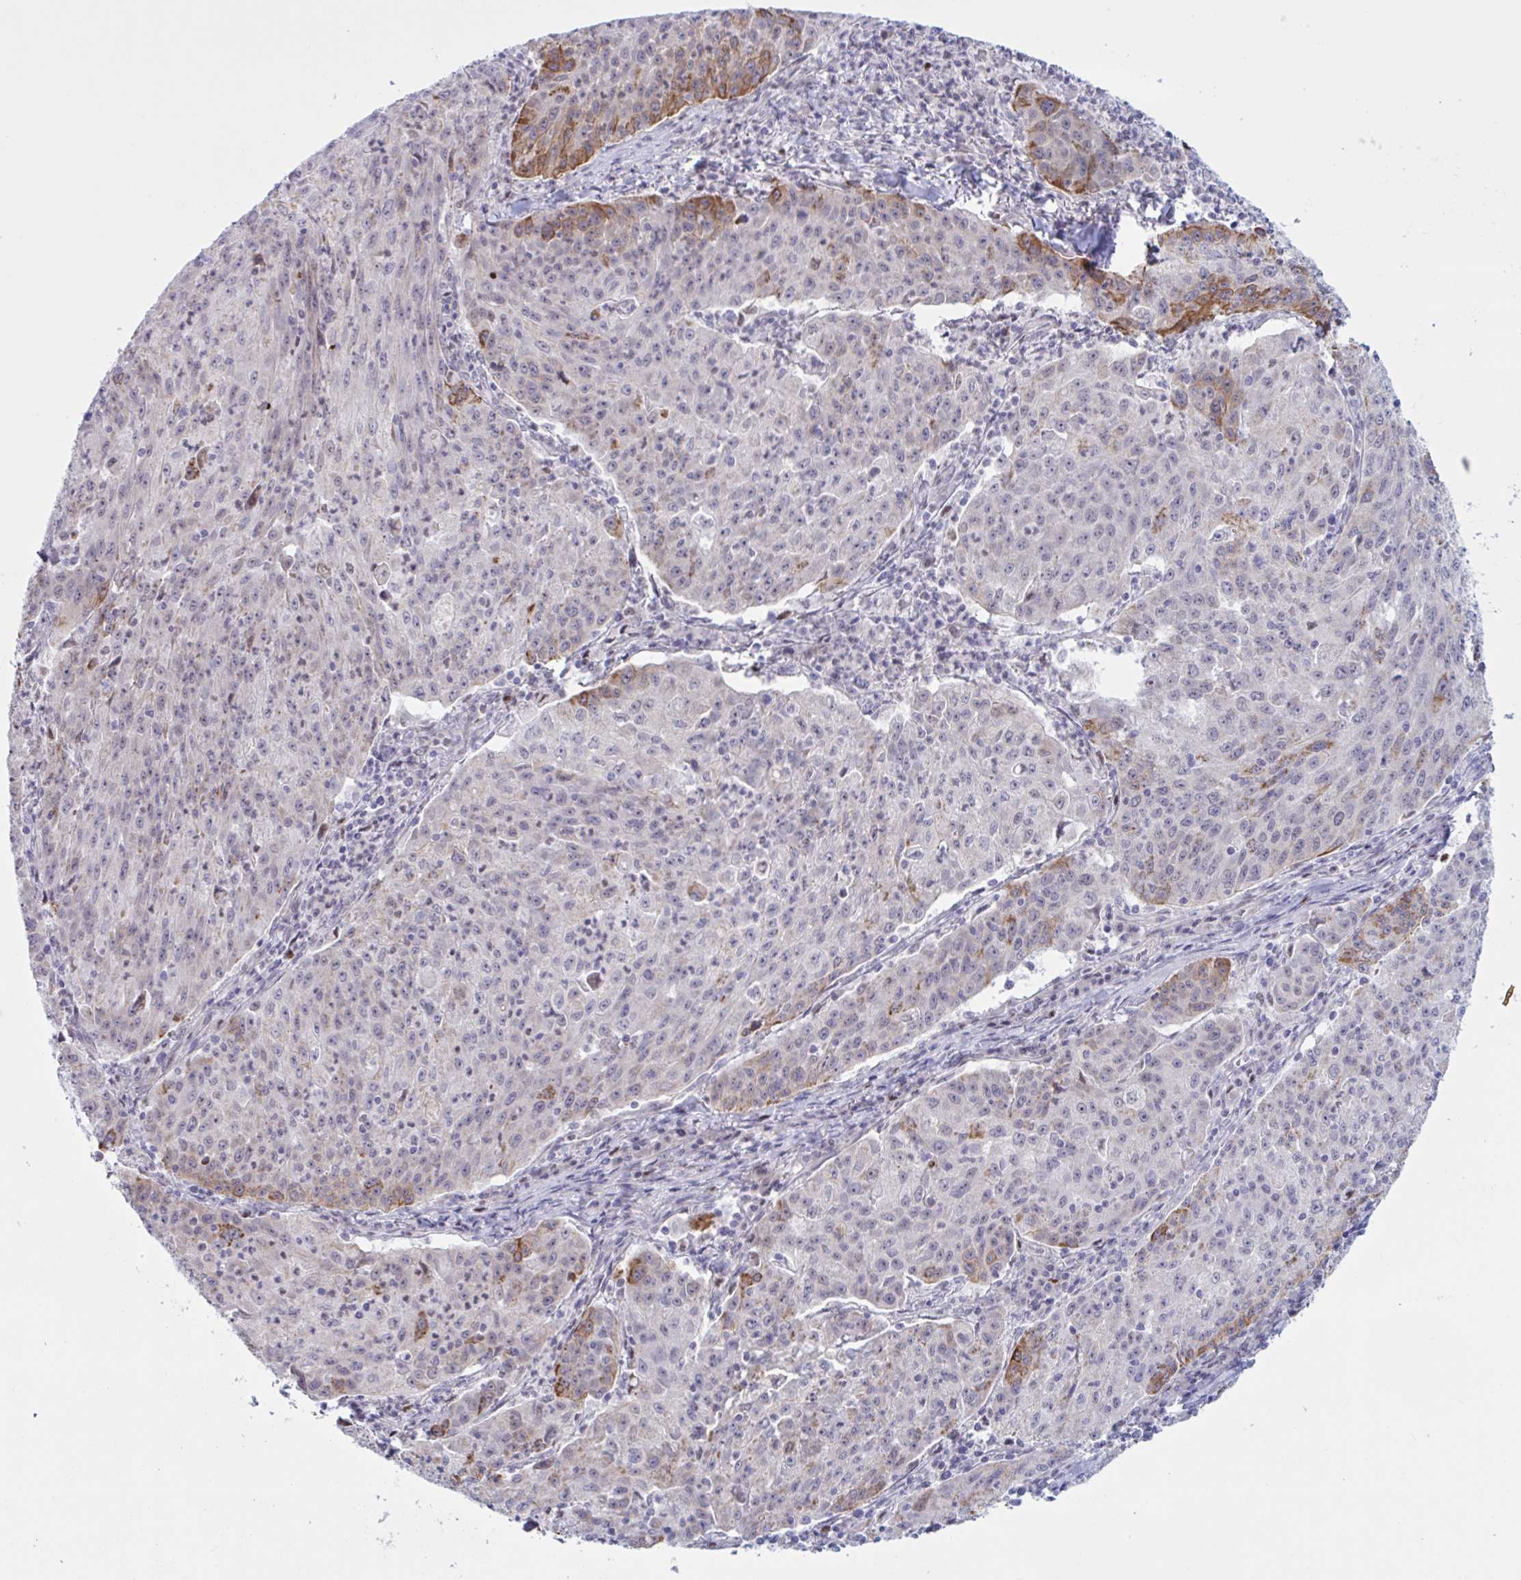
{"staining": {"intensity": "moderate", "quantity": "<25%", "location": "cytoplasmic/membranous"}, "tissue": "lung cancer", "cell_type": "Tumor cells", "image_type": "cancer", "snomed": [{"axis": "morphology", "description": "Squamous cell carcinoma, NOS"}, {"axis": "morphology", "description": "Squamous cell carcinoma, metastatic, NOS"}, {"axis": "topography", "description": "Bronchus"}, {"axis": "topography", "description": "Lung"}], "caption": "Brown immunohistochemical staining in lung cancer displays moderate cytoplasmic/membranous staining in approximately <25% of tumor cells.", "gene": "PRMT6", "patient": {"sex": "male", "age": 62}}